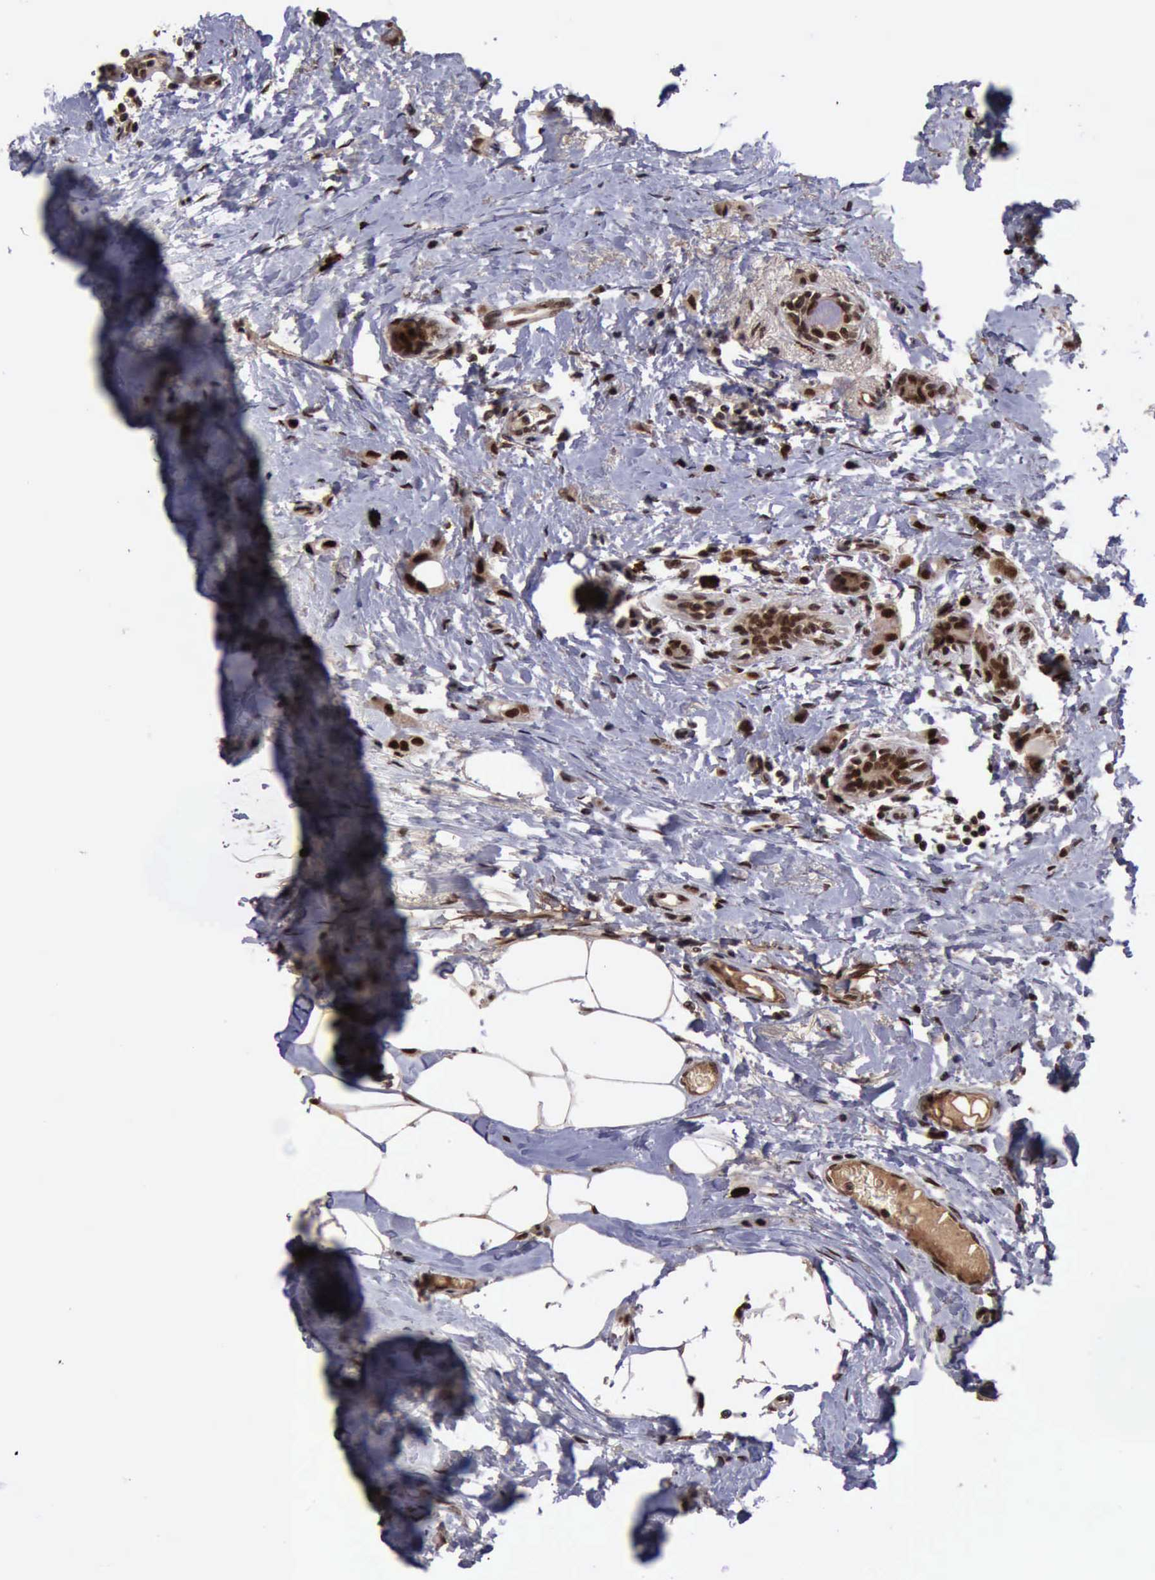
{"staining": {"intensity": "strong", "quantity": ">75%", "location": "cytoplasmic/membranous,nuclear"}, "tissue": "breast cancer", "cell_type": "Tumor cells", "image_type": "cancer", "snomed": [{"axis": "morphology", "description": "Lobular carcinoma"}, {"axis": "topography", "description": "Breast"}], "caption": "IHC (DAB (3,3'-diaminobenzidine)) staining of human breast lobular carcinoma reveals strong cytoplasmic/membranous and nuclear protein positivity in approximately >75% of tumor cells. Nuclei are stained in blue.", "gene": "TRMT2A", "patient": {"sex": "female", "age": 55}}